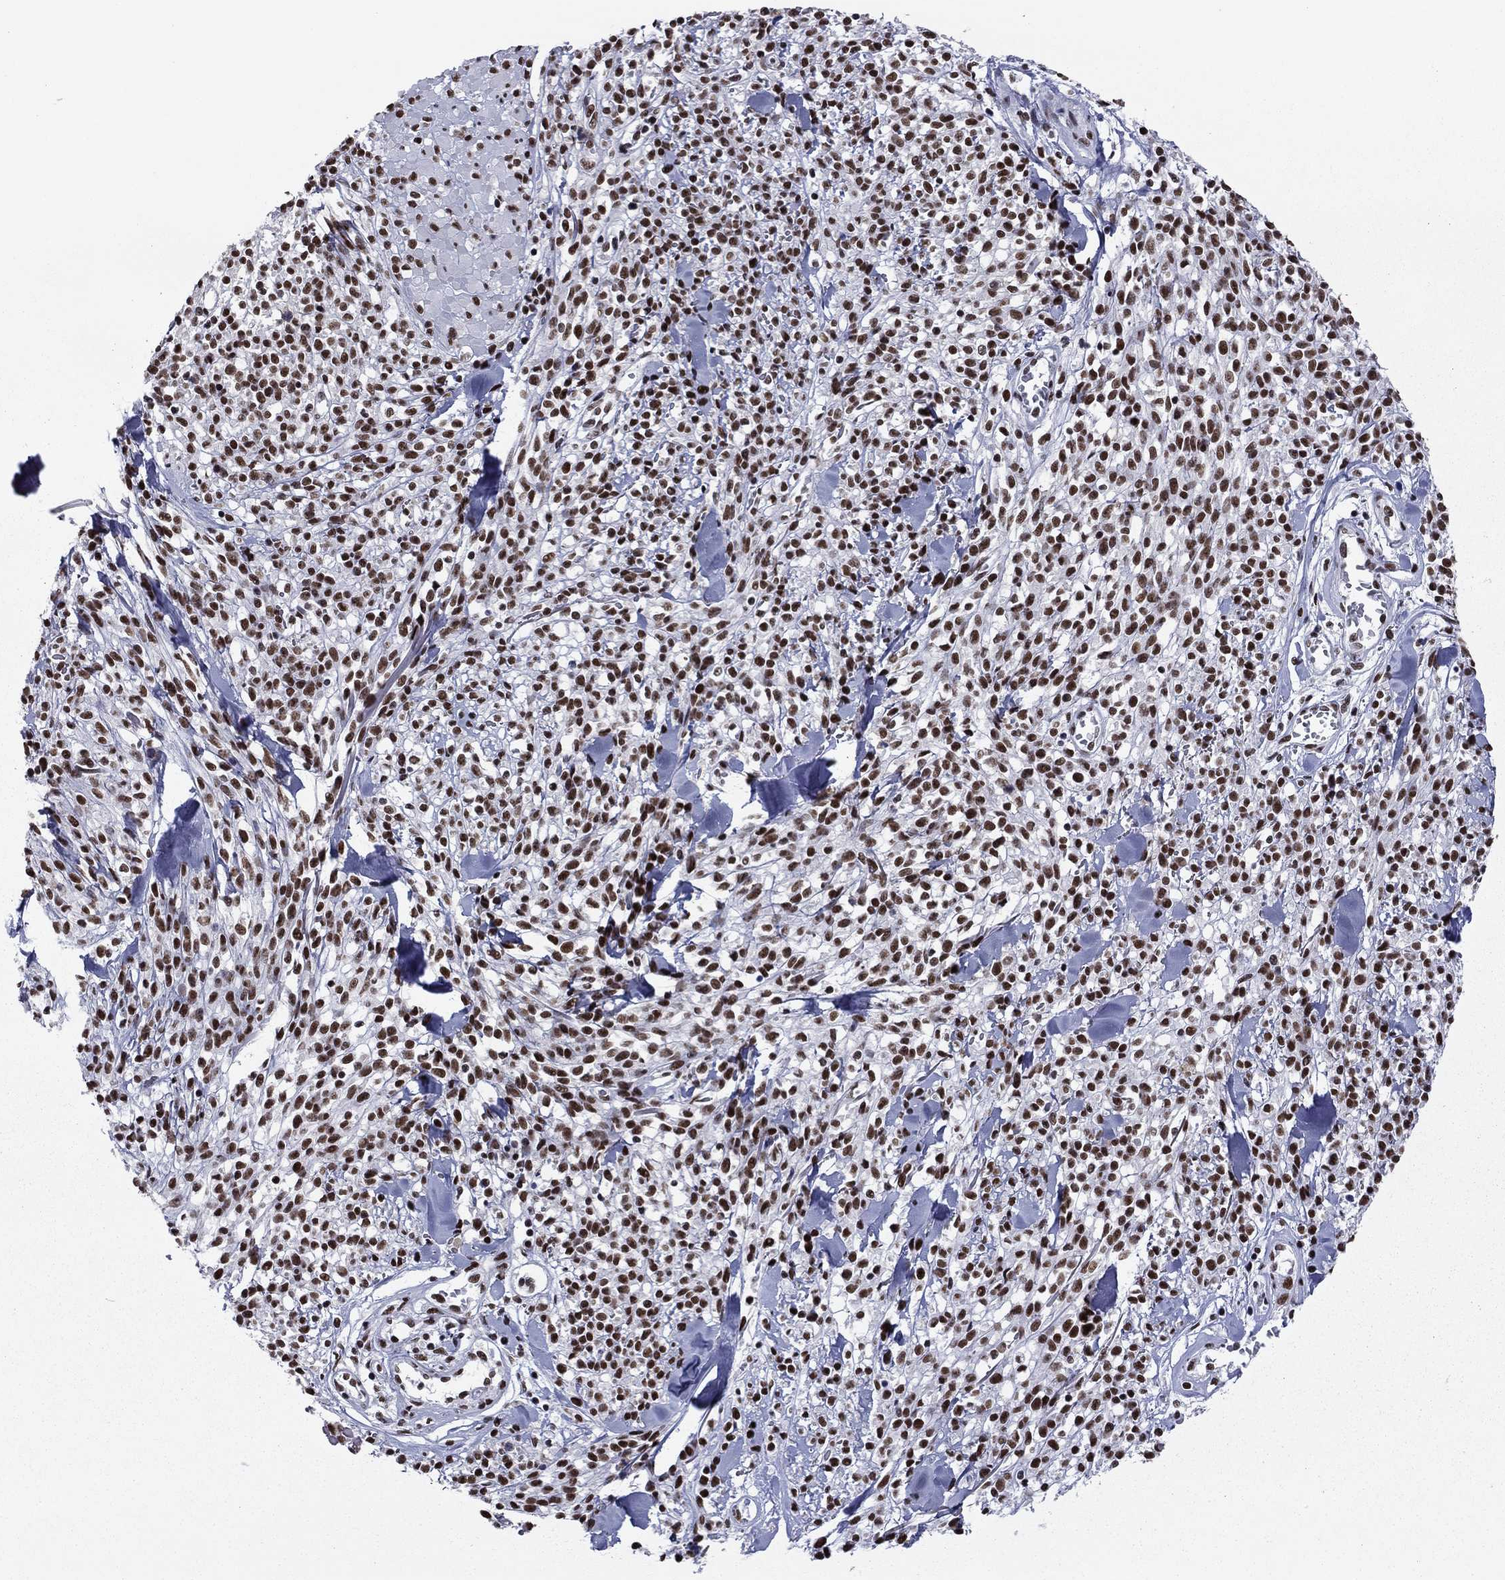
{"staining": {"intensity": "strong", "quantity": ">75%", "location": "nuclear"}, "tissue": "melanoma", "cell_type": "Tumor cells", "image_type": "cancer", "snomed": [{"axis": "morphology", "description": "Malignant melanoma, NOS"}, {"axis": "topography", "description": "Skin"}, {"axis": "topography", "description": "Skin of trunk"}], "caption": "Melanoma was stained to show a protein in brown. There is high levels of strong nuclear positivity in approximately >75% of tumor cells. Immunohistochemistry stains the protein of interest in brown and the nuclei are stained blue.", "gene": "ETV5", "patient": {"sex": "male", "age": 74}}